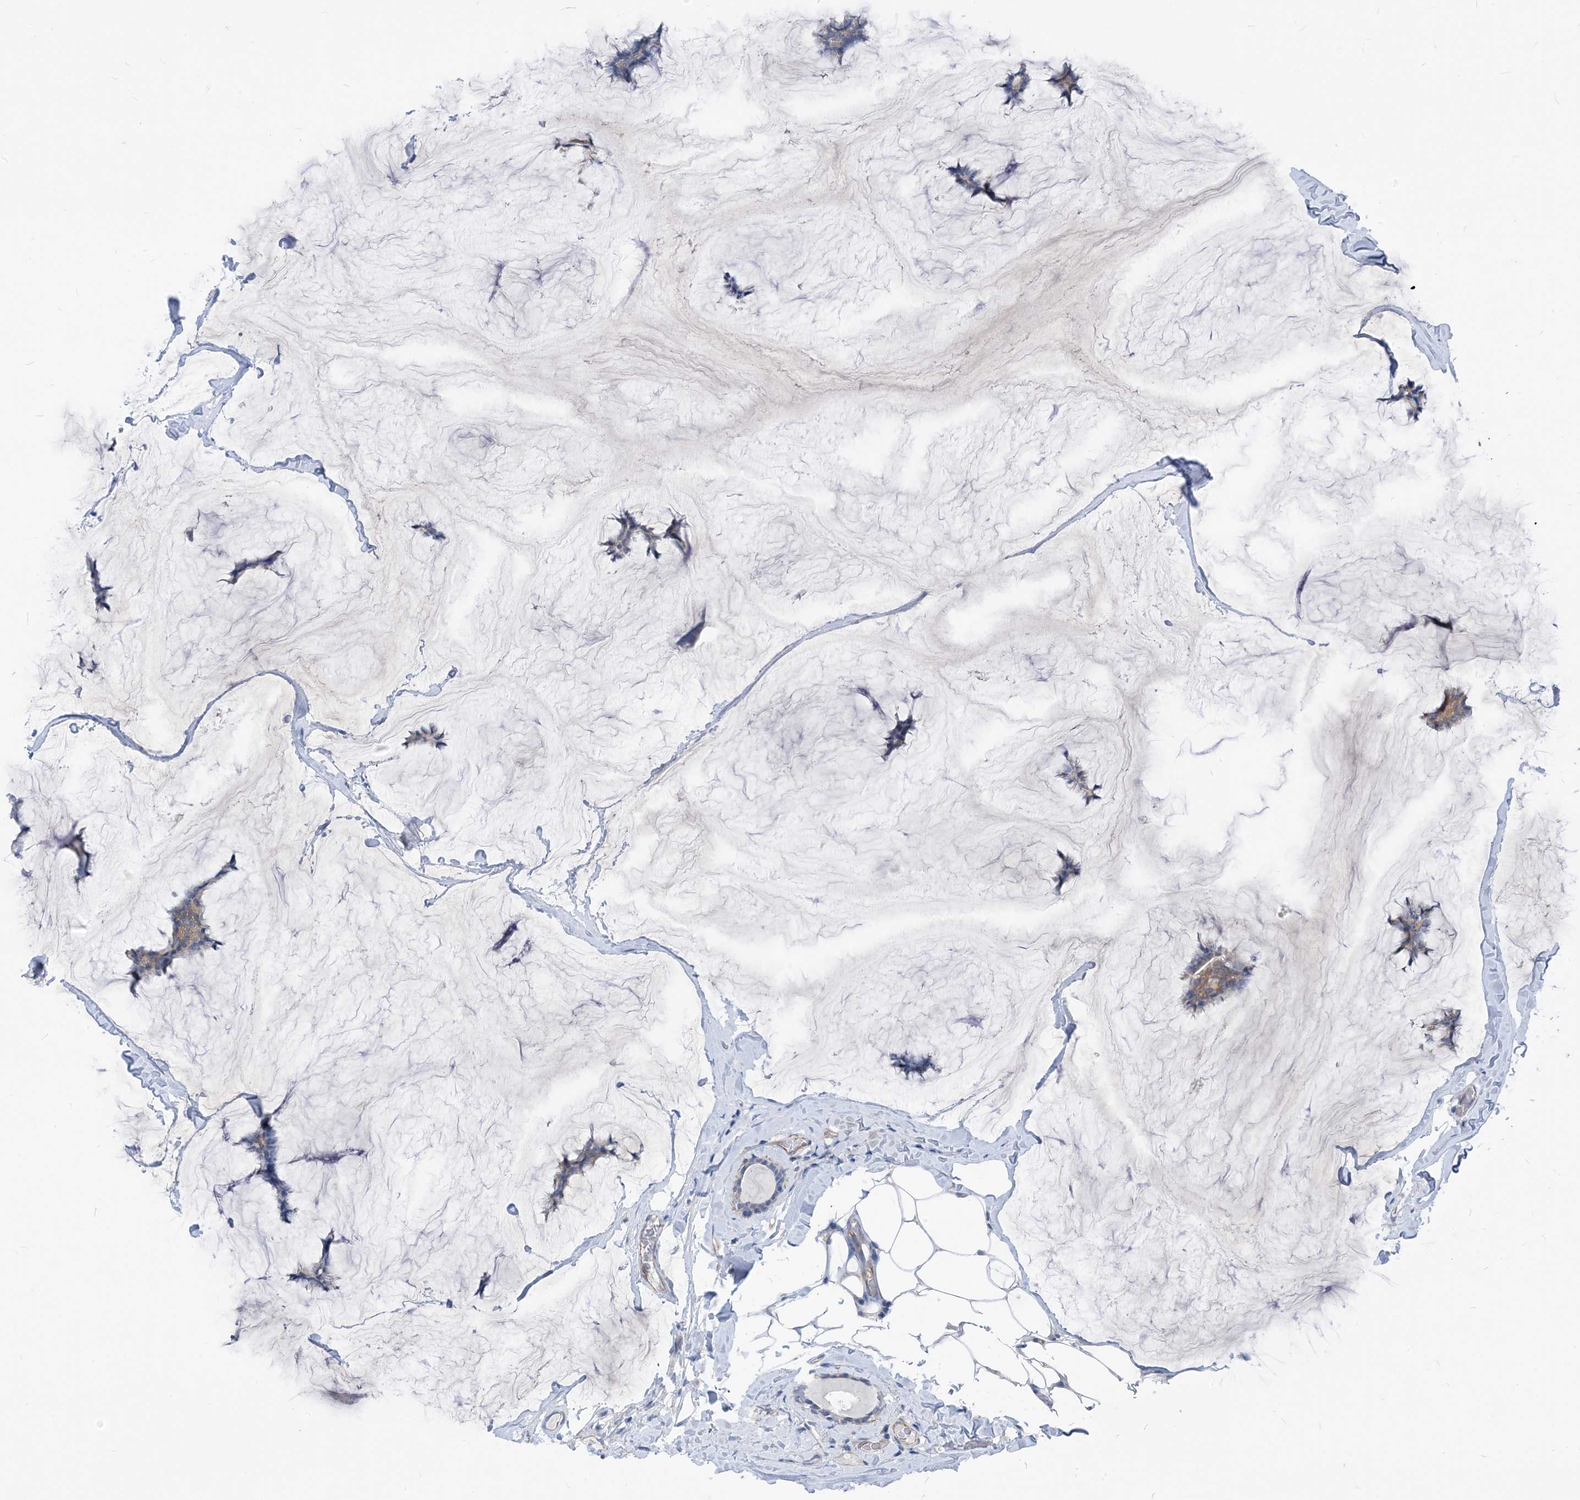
{"staining": {"intensity": "moderate", "quantity": "<25%", "location": "cytoplasmic/membranous"}, "tissue": "breast cancer", "cell_type": "Tumor cells", "image_type": "cancer", "snomed": [{"axis": "morphology", "description": "Duct carcinoma"}, {"axis": "topography", "description": "Breast"}], "caption": "About <25% of tumor cells in human breast intraductal carcinoma display moderate cytoplasmic/membranous protein staining as visualized by brown immunohistochemical staining.", "gene": "PLEKHA3", "patient": {"sex": "female", "age": 93}}